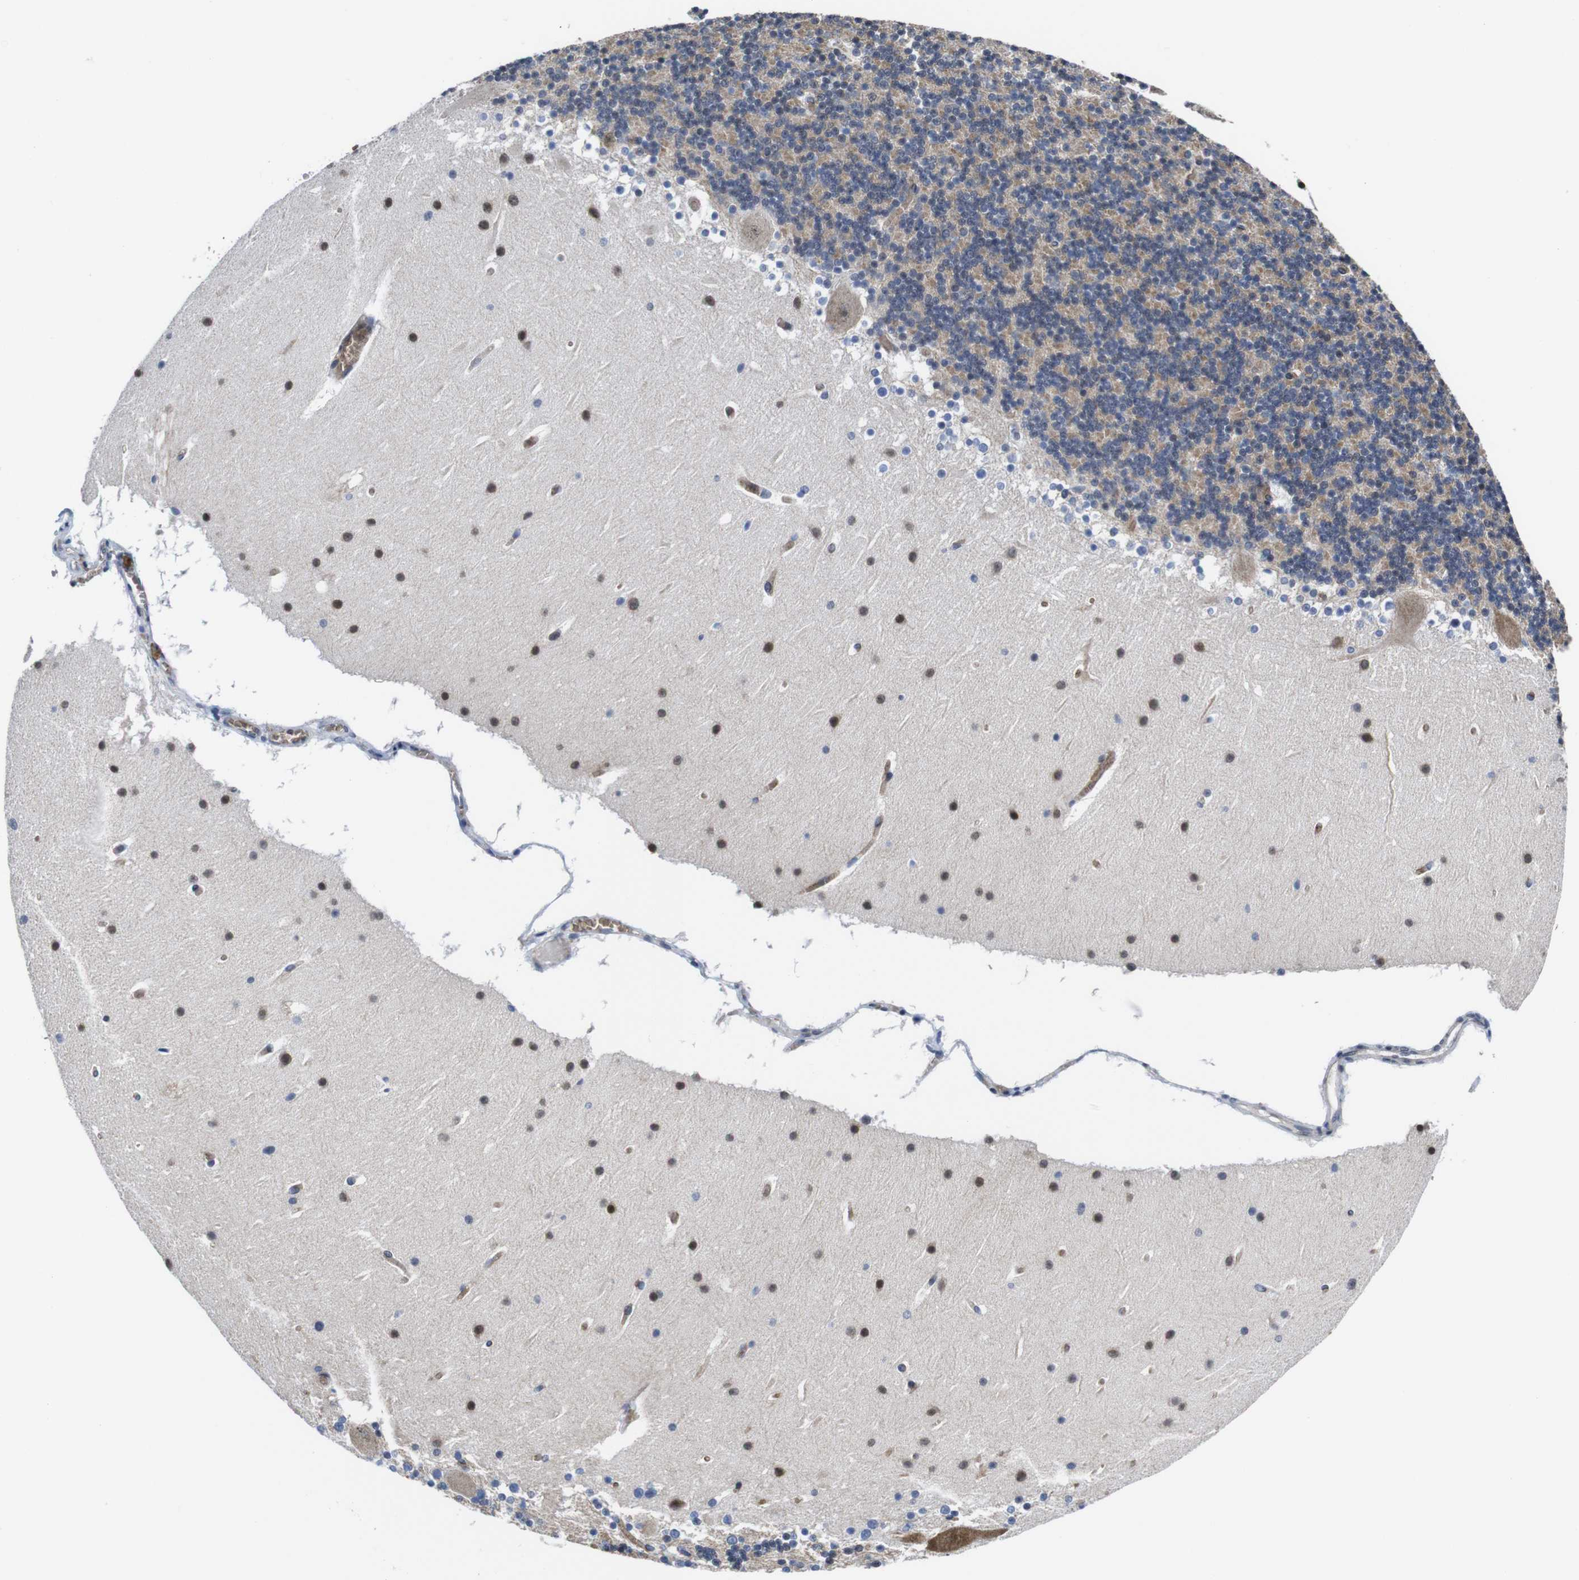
{"staining": {"intensity": "moderate", "quantity": ">75%", "location": "cytoplasmic/membranous"}, "tissue": "cerebellum", "cell_type": "Cells in granular layer", "image_type": "normal", "snomed": [{"axis": "morphology", "description": "Normal tissue, NOS"}, {"axis": "topography", "description": "Cerebellum"}], "caption": "Moderate cytoplasmic/membranous protein positivity is appreciated in about >75% of cells in granular layer in cerebellum. (DAB IHC with brightfield microscopy, high magnification).", "gene": "SOCS3", "patient": {"sex": "male", "age": 45}}